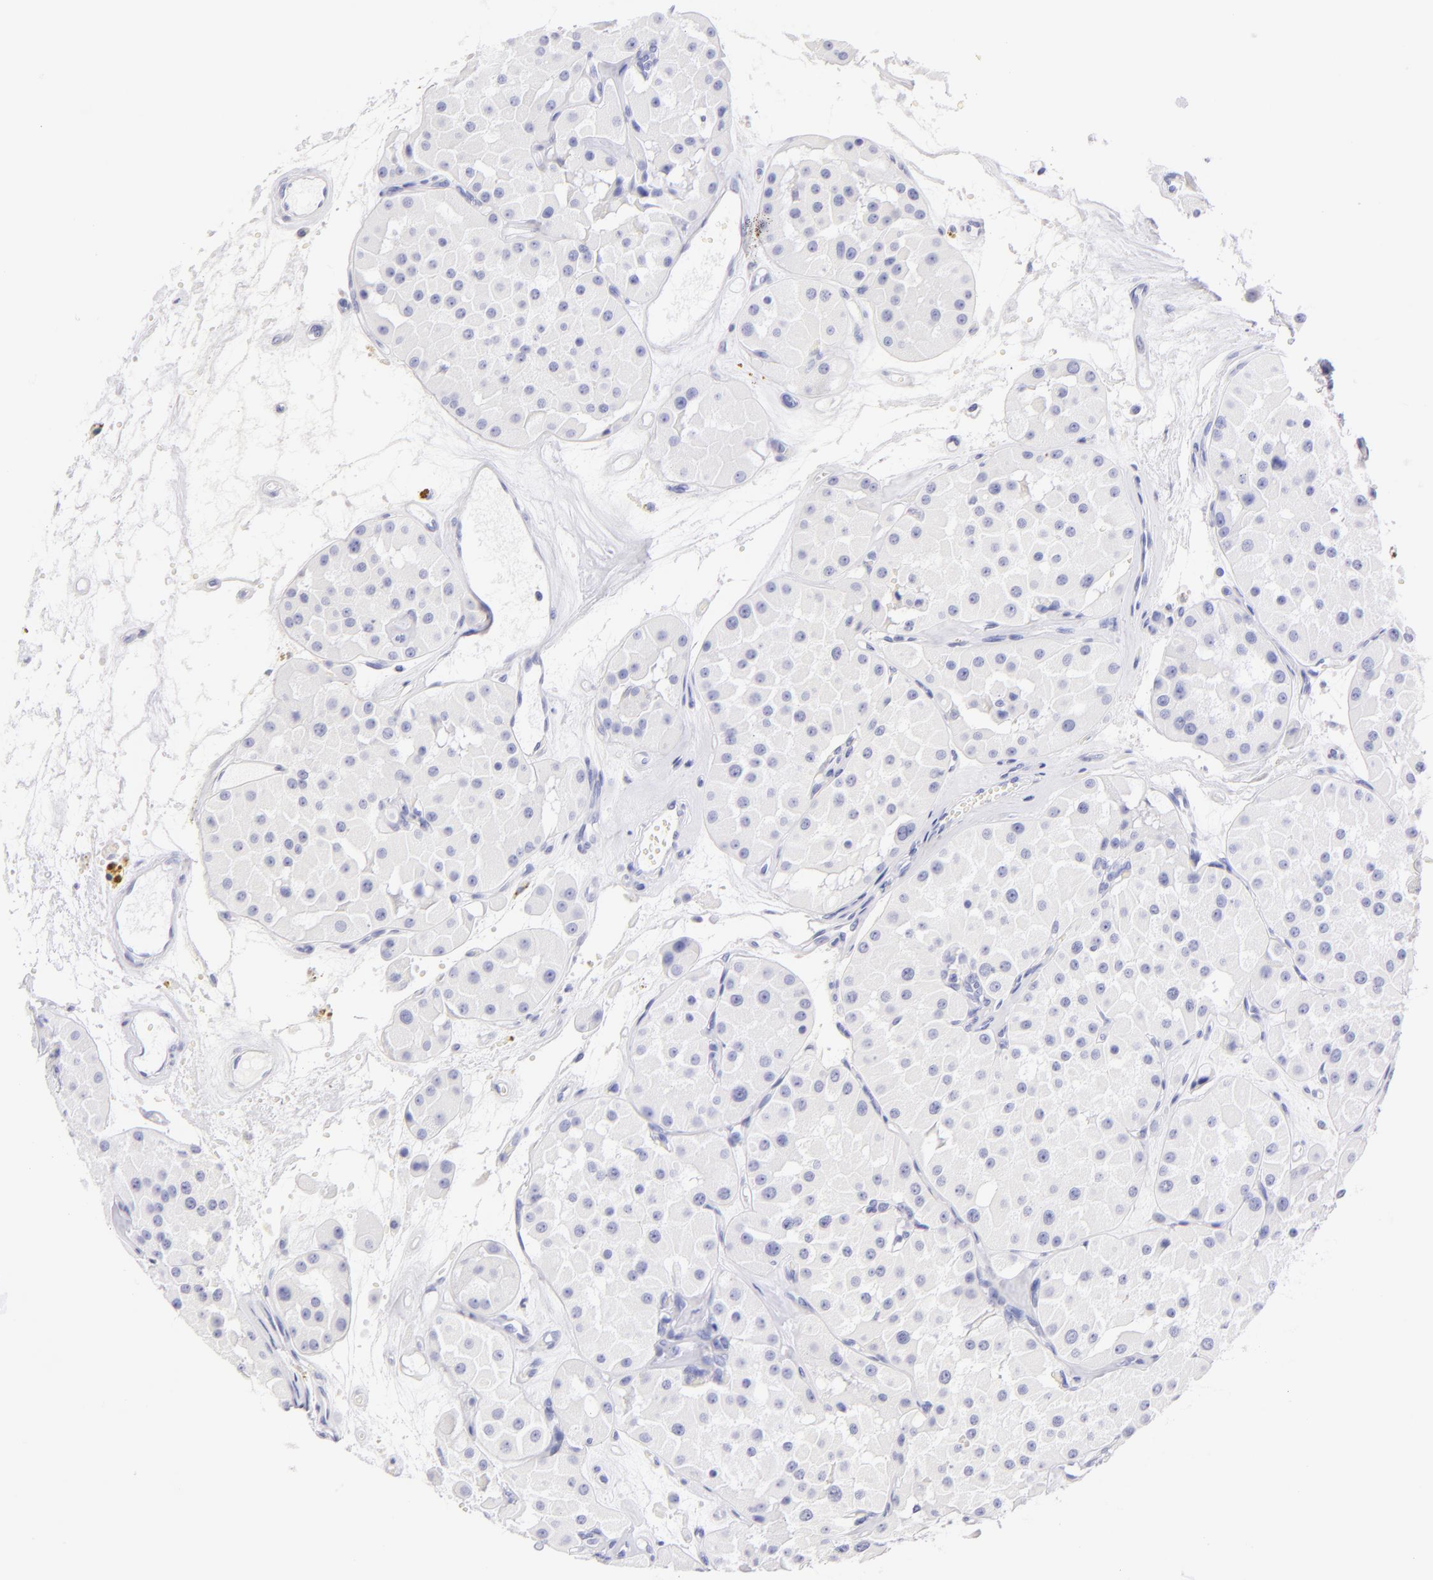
{"staining": {"intensity": "negative", "quantity": "none", "location": "none"}, "tissue": "renal cancer", "cell_type": "Tumor cells", "image_type": "cancer", "snomed": [{"axis": "morphology", "description": "Adenocarcinoma, uncertain malignant potential"}, {"axis": "topography", "description": "Kidney"}], "caption": "Immunohistochemistry (IHC) photomicrograph of neoplastic tissue: human renal adenocarcinoma,  uncertain malignant potential stained with DAB demonstrates no significant protein positivity in tumor cells.", "gene": "SDC1", "patient": {"sex": "male", "age": 63}}